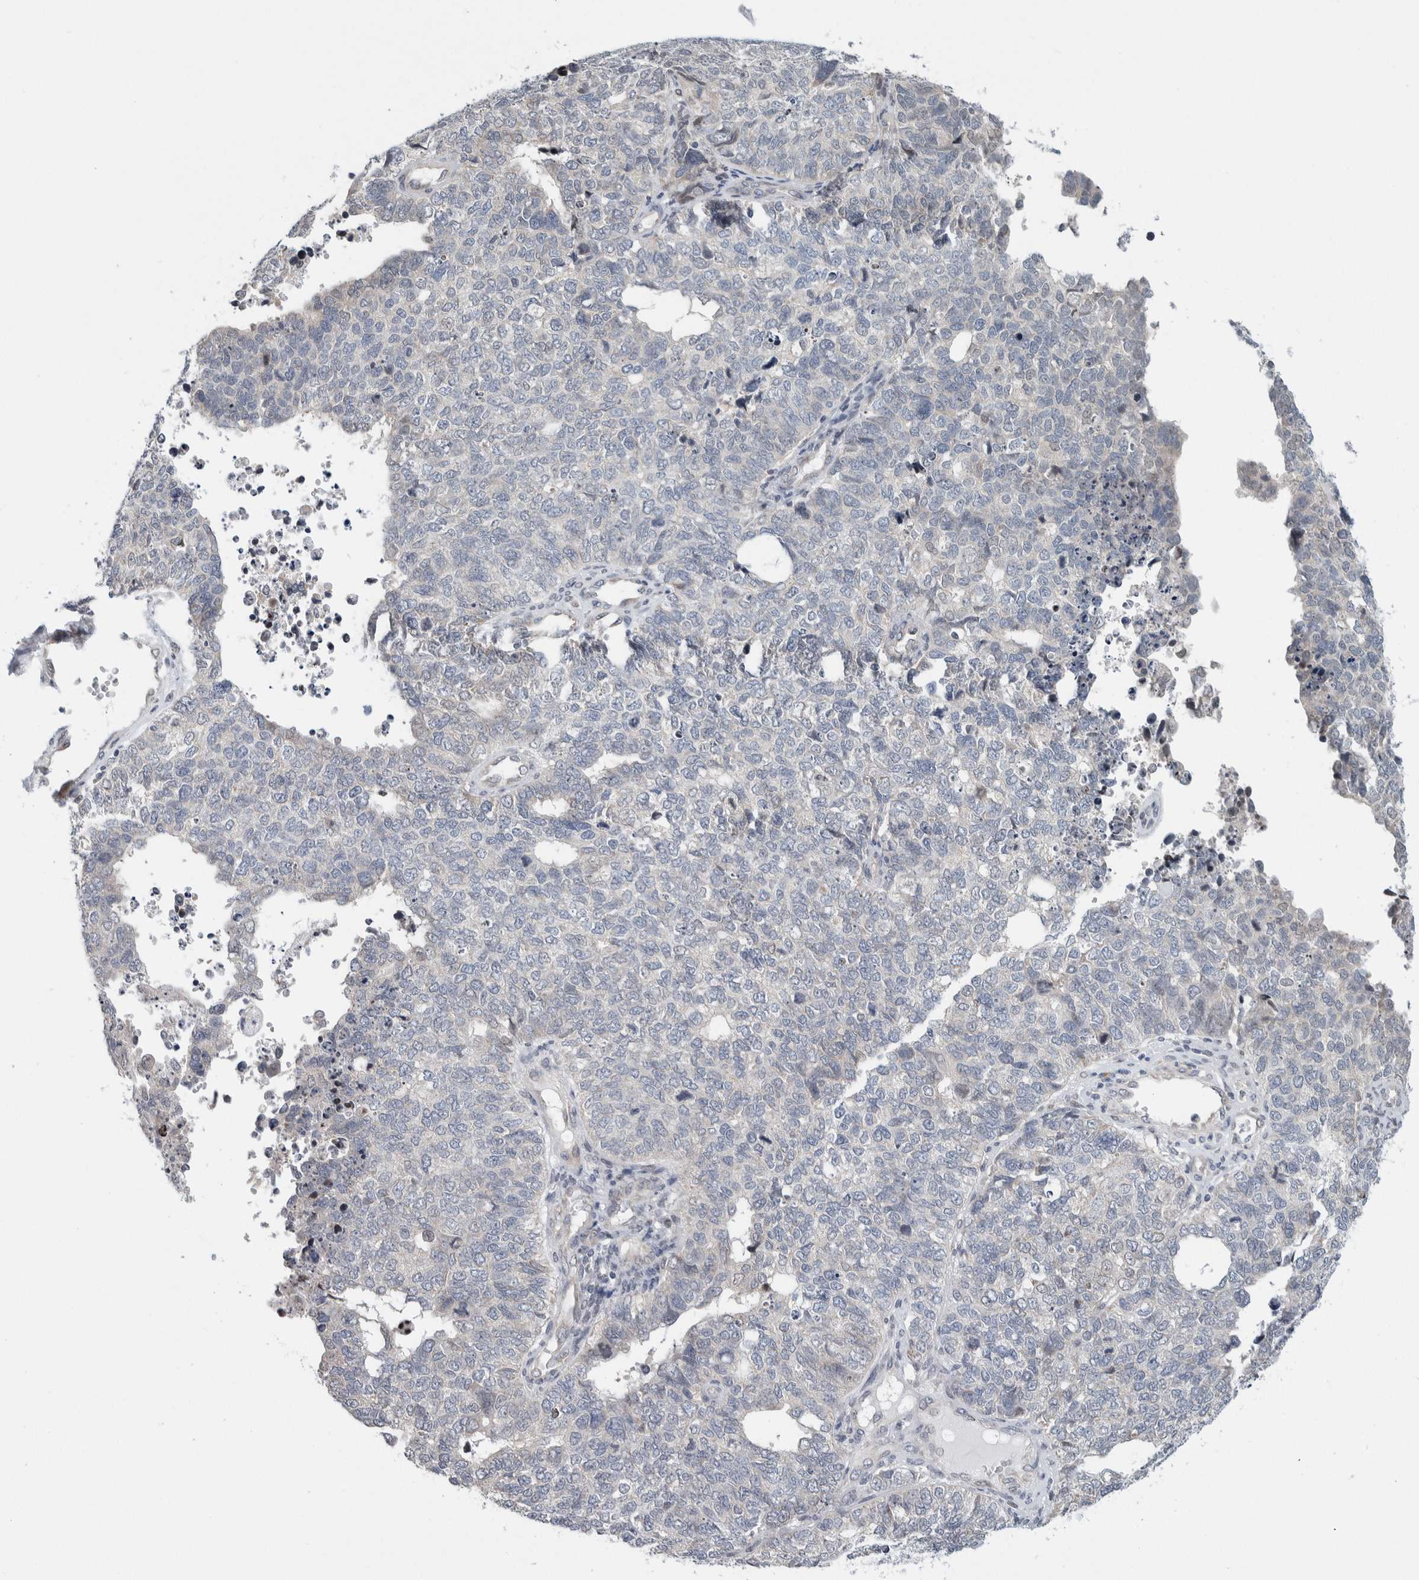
{"staining": {"intensity": "negative", "quantity": "none", "location": "none"}, "tissue": "cervical cancer", "cell_type": "Tumor cells", "image_type": "cancer", "snomed": [{"axis": "morphology", "description": "Squamous cell carcinoma, NOS"}, {"axis": "topography", "description": "Cervix"}], "caption": "This is an immunohistochemistry (IHC) photomicrograph of human squamous cell carcinoma (cervical). There is no staining in tumor cells.", "gene": "NEUROD1", "patient": {"sex": "female", "age": 63}}